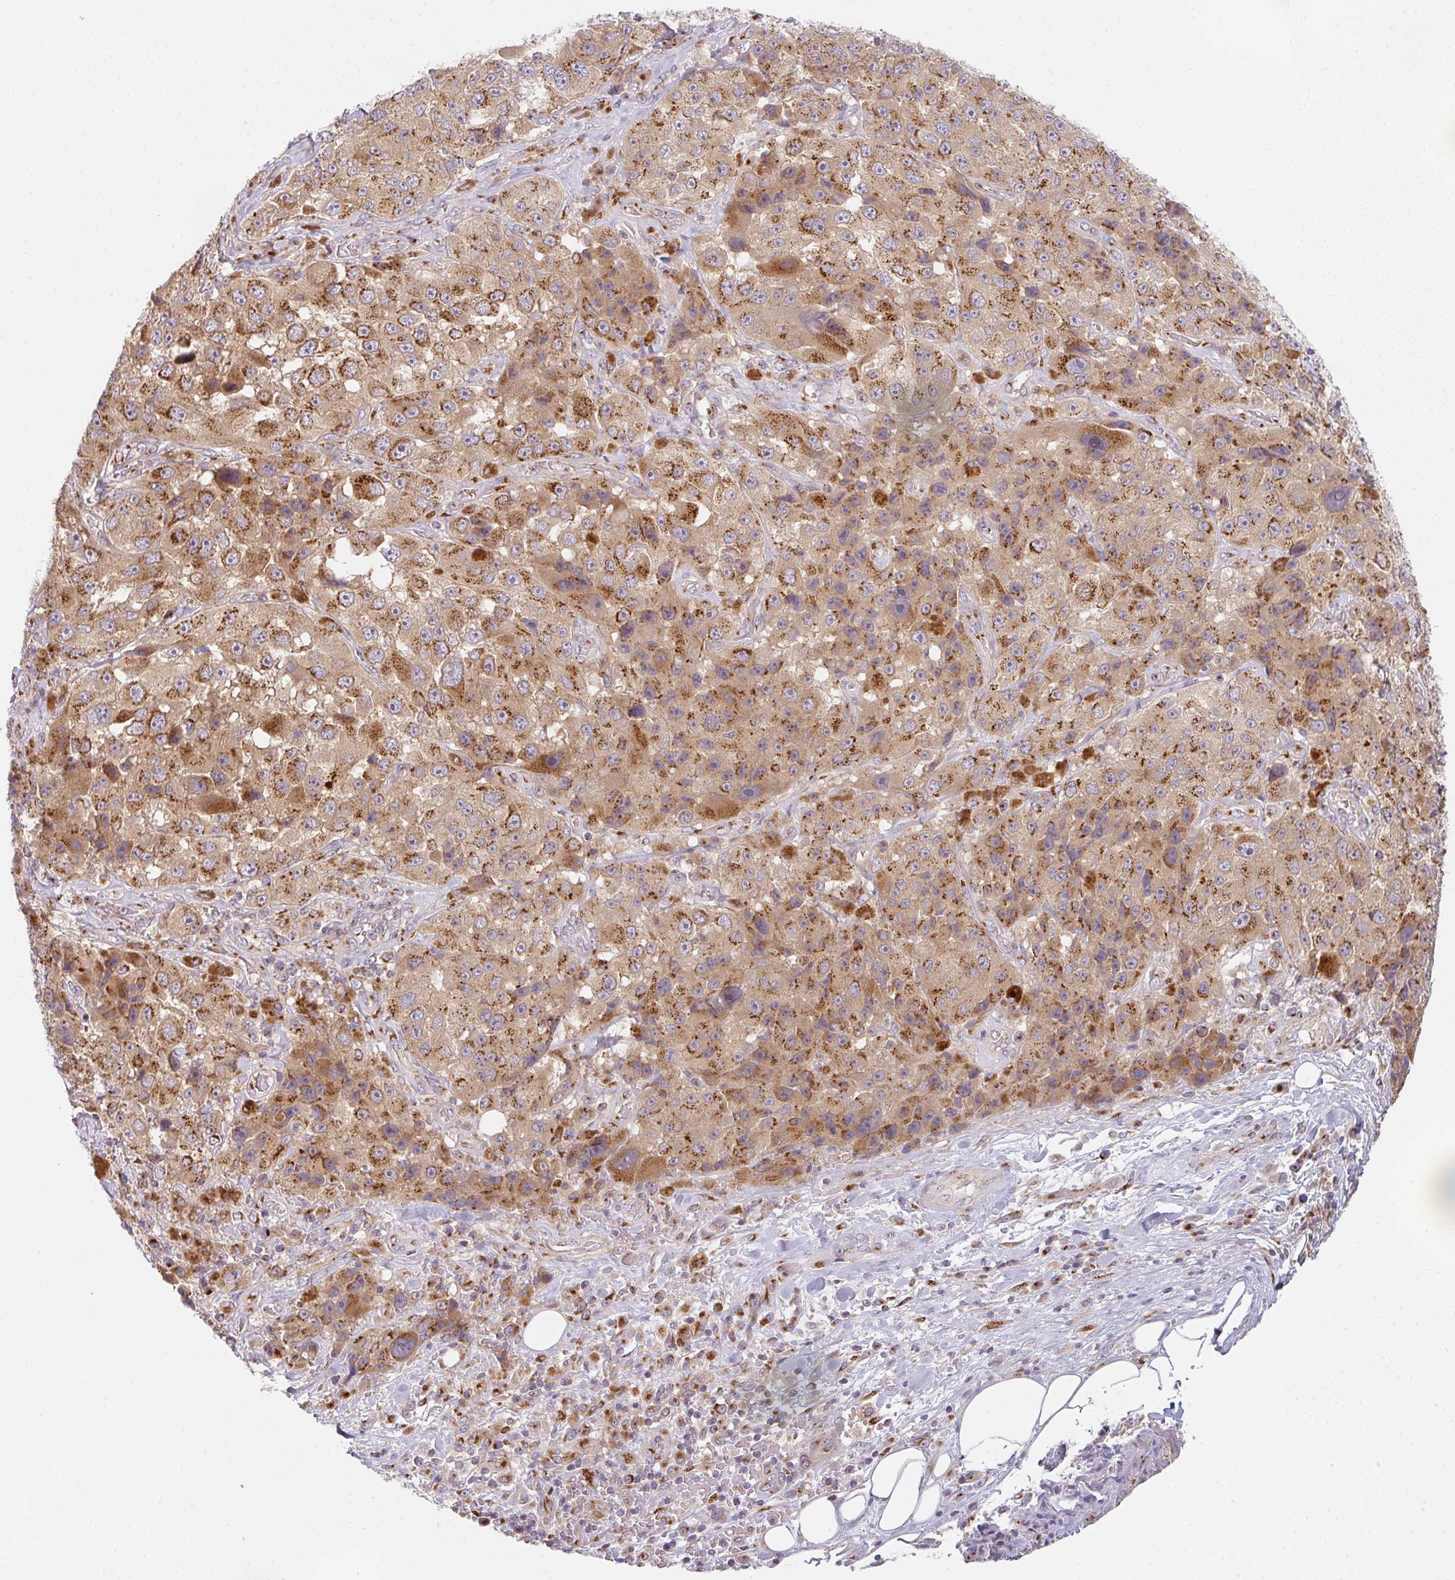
{"staining": {"intensity": "strong", "quantity": ">75%", "location": "cytoplasmic/membranous"}, "tissue": "melanoma", "cell_type": "Tumor cells", "image_type": "cancer", "snomed": [{"axis": "morphology", "description": "Malignant melanoma, Metastatic site"}, {"axis": "topography", "description": "Lymph node"}], "caption": "Immunohistochemistry (IHC) of melanoma shows high levels of strong cytoplasmic/membranous staining in about >75% of tumor cells. (DAB (3,3'-diaminobenzidine) IHC with brightfield microscopy, high magnification).", "gene": "GVQW3", "patient": {"sex": "male", "age": 62}}